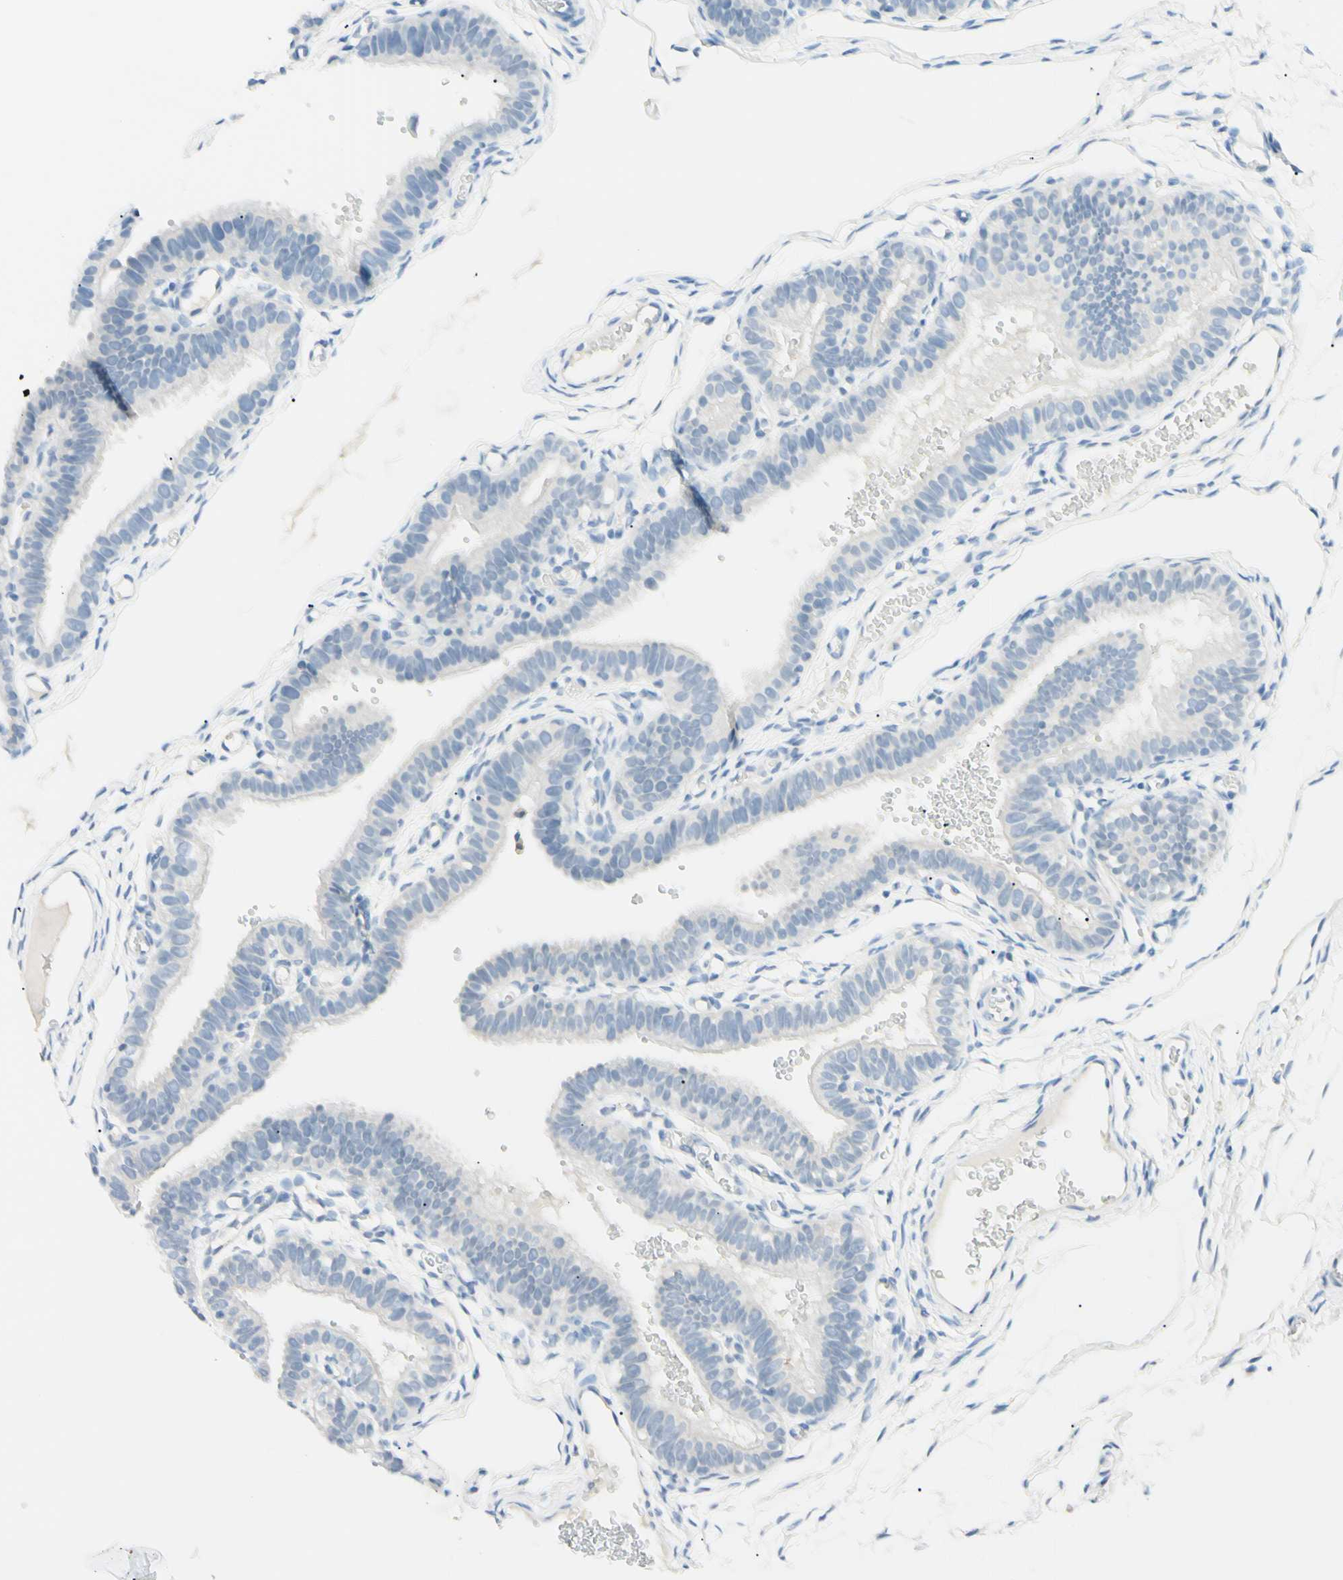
{"staining": {"intensity": "negative", "quantity": "none", "location": "none"}, "tissue": "fallopian tube", "cell_type": "Glandular cells", "image_type": "normal", "snomed": [{"axis": "morphology", "description": "Normal tissue, NOS"}, {"axis": "topography", "description": "Fallopian tube"}, {"axis": "topography", "description": "Placenta"}], "caption": "This histopathology image is of unremarkable fallopian tube stained with IHC to label a protein in brown with the nuclei are counter-stained blue. There is no staining in glandular cells.", "gene": "FOLH1", "patient": {"sex": "female", "age": 34}}